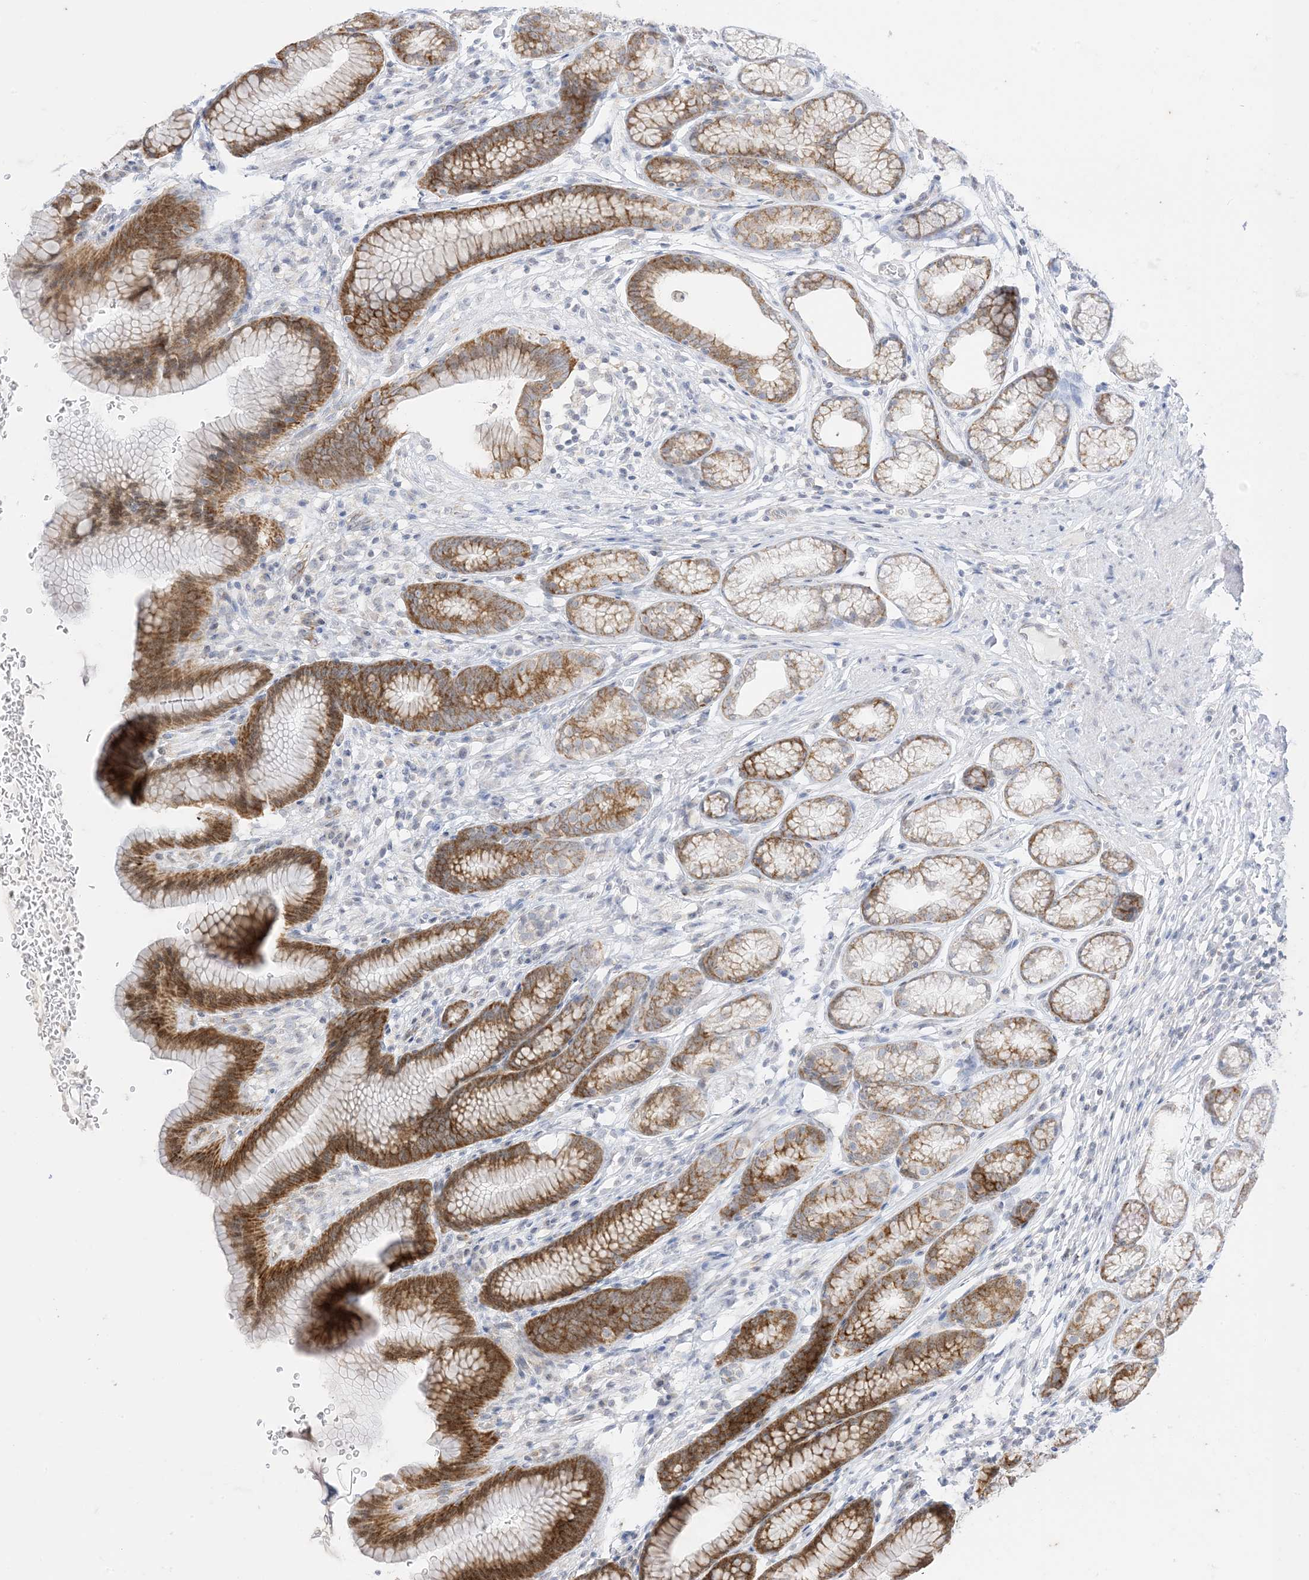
{"staining": {"intensity": "moderate", "quantity": "25%-75%", "location": "cytoplasmic/membranous"}, "tissue": "stomach", "cell_type": "Glandular cells", "image_type": "normal", "snomed": [{"axis": "morphology", "description": "Normal tissue, NOS"}, {"axis": "topography", "description": "Stomach"}], "caption": "Human stomach stained with a protein marker displays moderate staining in glandular cells.", "gene": "RAC1", "patient": {"sex": "male", "age": 42}}